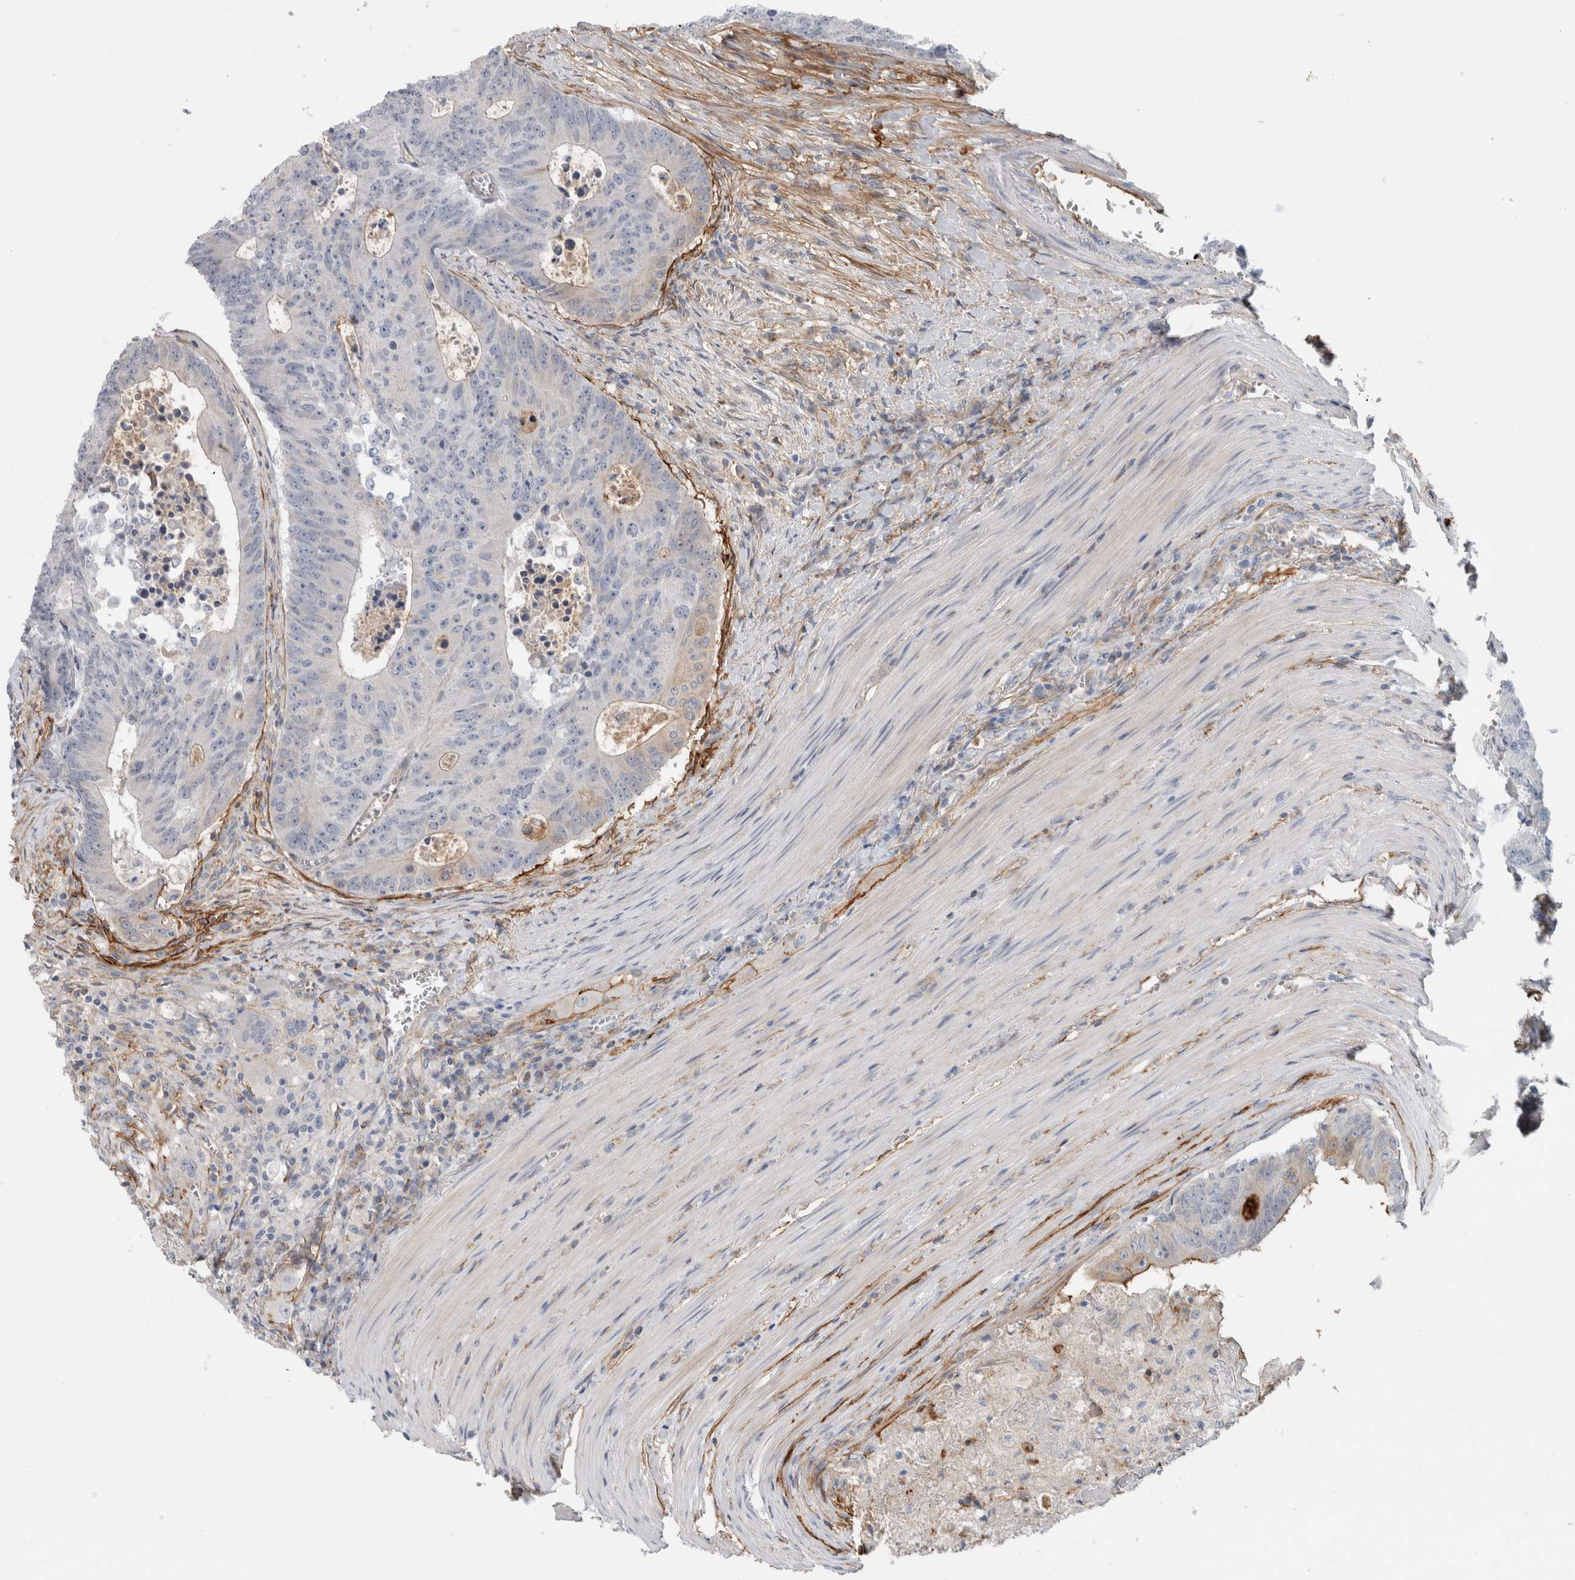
{"staining": {"intensity": "negative", "quantity": "none", "location": "none"}, "tissue": "colorectal cancer", "cell_type": "Tumor cells", "image_type": "cancer", "snomed": [{"axis": "morphology", "description": "Adenocarcinoma, NOS"}, {"axis": "topography", "description": "Colon"}], "caption": "A photomicrograph of human colorectal adenocarcinoma is negative for staining in tumor cells.", "gene": "CD55", "patient": {"sex": "male", "age": 87}}